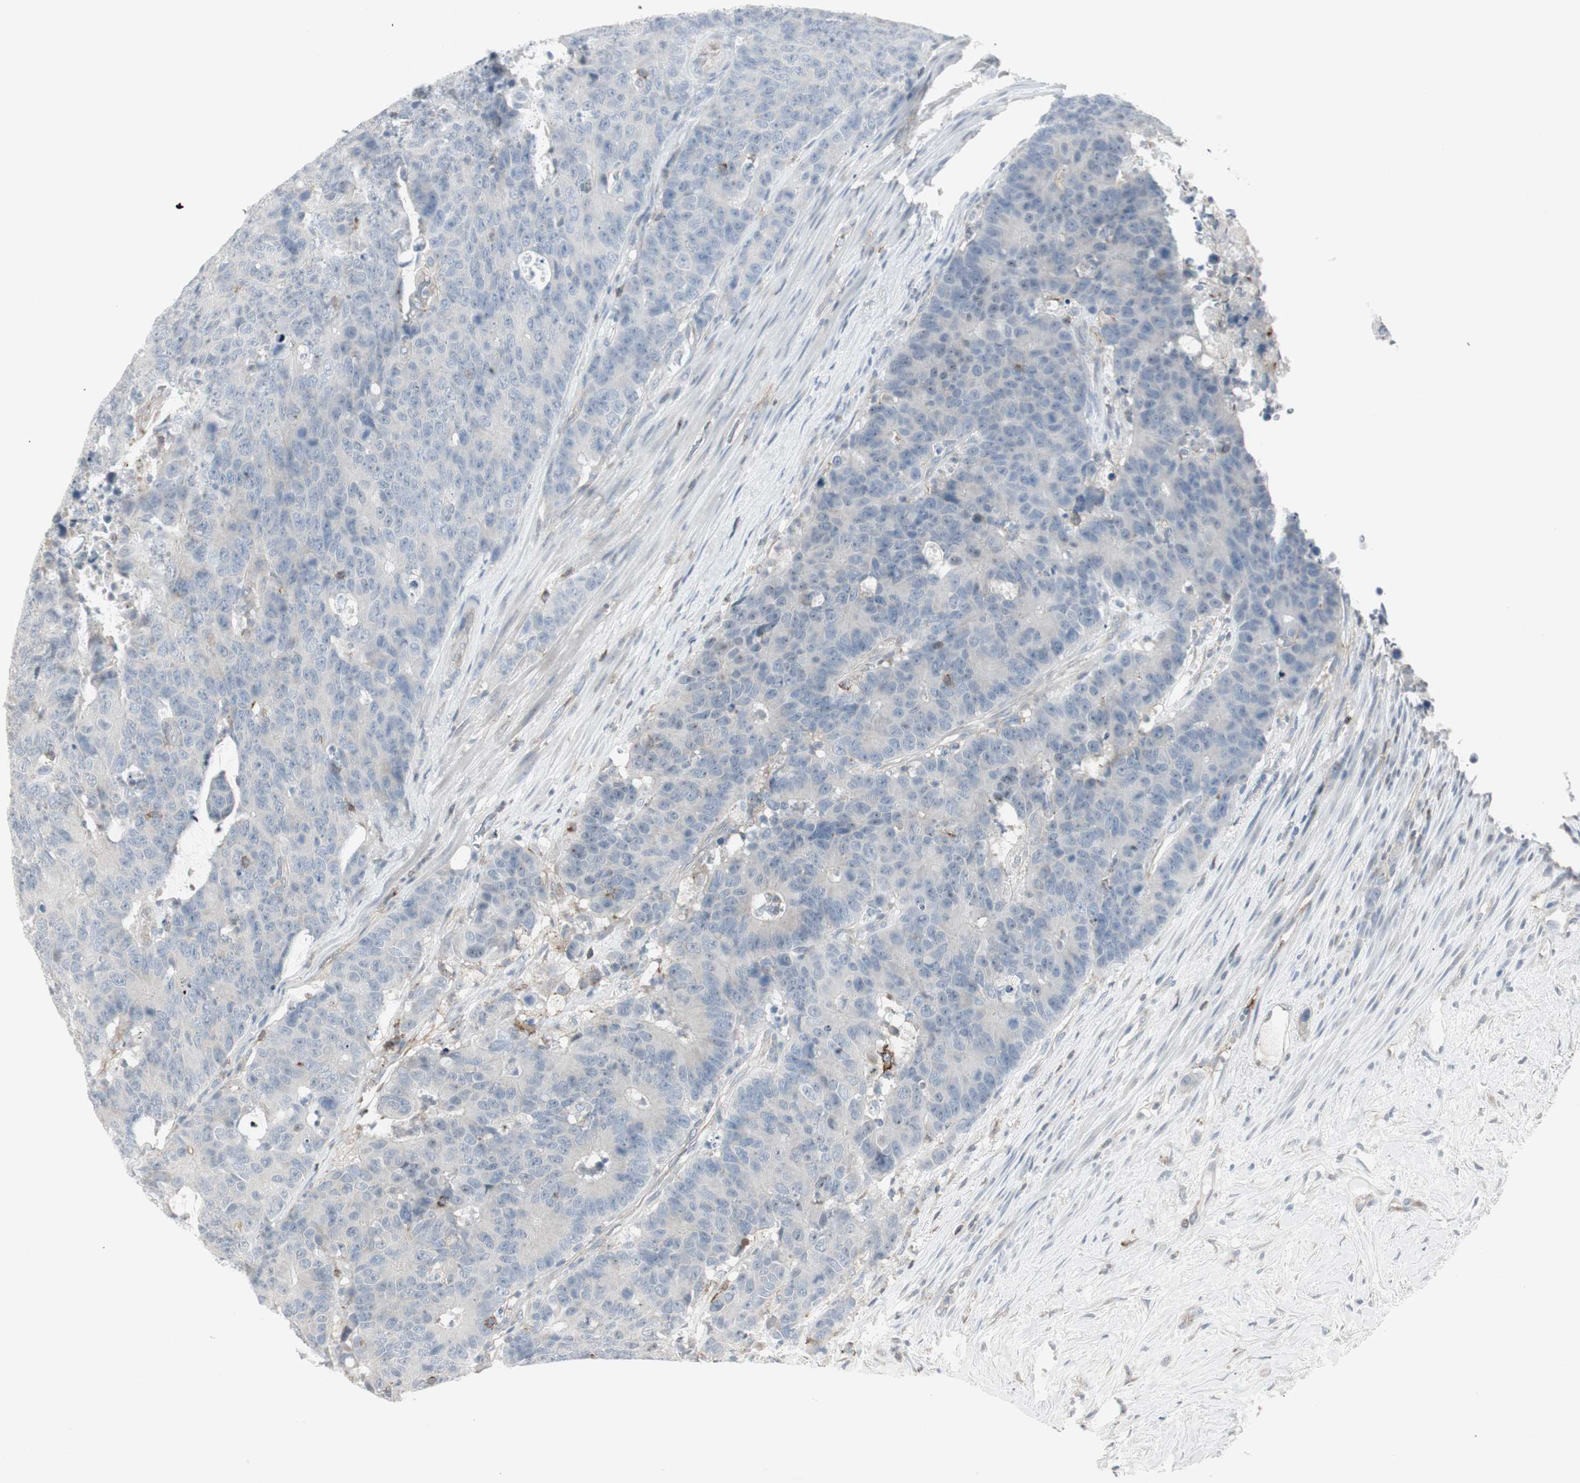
{"staining": {"intensity": "negative", "quantity": "none", "location": "none"}, "tissue": "colorectal cancer", "cell_type": "Tumor cells", "image_type": "cancer", "snomed": [{"axis": "morphology", "description": "Adenocarcinoma, NOS"}, {"axis": "topography", "description": "Colon"}], "caption": "DAB immunohistochemical staining of human colorectal cancer shows no significant positivity in tumor cells.", "gene": "MAP4K4", "patient": {"sex": "female", "age": 86}}